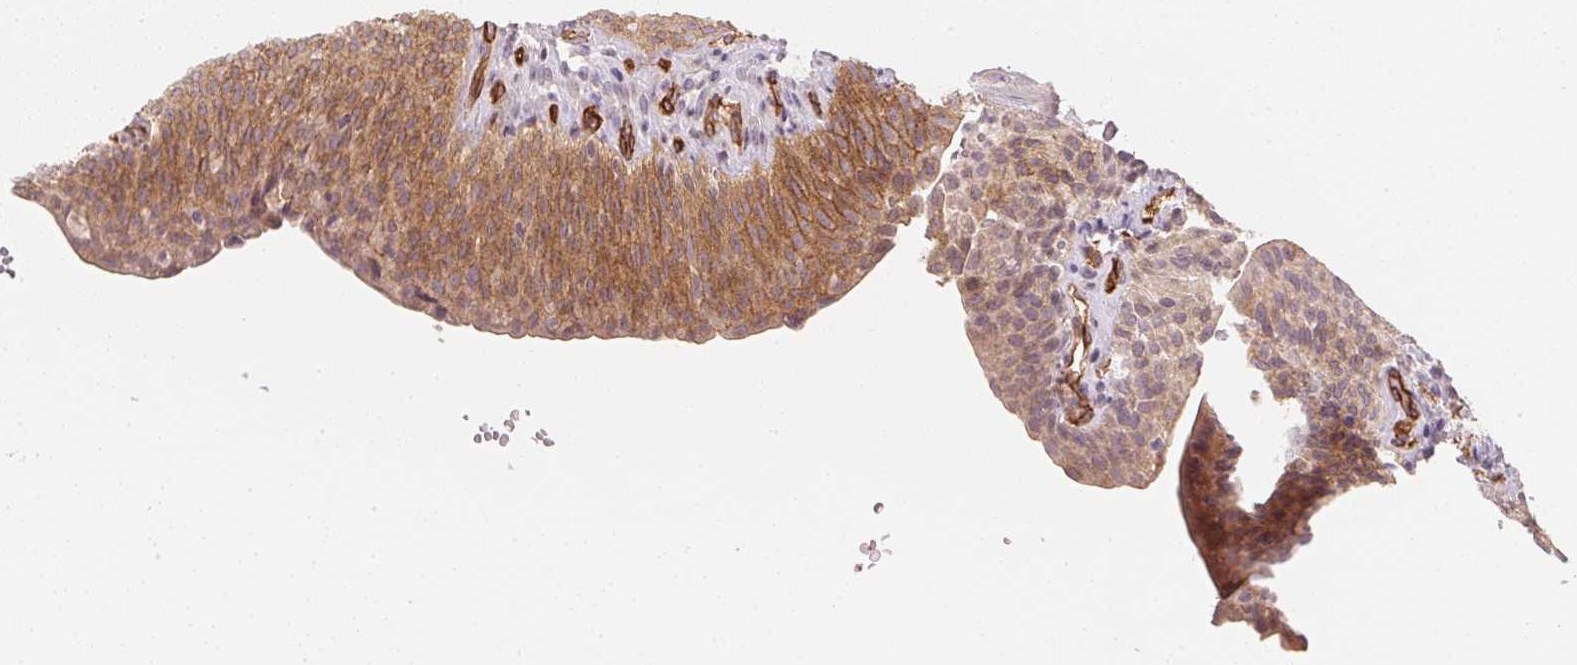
{"staining": {"intensity": "moderate", "quantity": "25%-75%", "location": "cytoplasmic/membranous"}, "tissue": "urinary bladder", "cell_type": "Urothelial cells", "image_type": "normal", "snomed": [{"axis": "morphology", "description": "Normal tissue, NOS"}, {"axis": "topography", "description": "Urinary bladder"}, {"axis": "topography", "description": "Peripheral nerve tissue"}], "caption": "A micrograph of urinary bladder stained for a protein demonstrates moderate cytoplasmic/membranous brown staining in urothelial cells. (IHC, brightfield microscopy, high magnification).", "gene": "CIB1", "patient": {"sex": "male", "age": 66}}